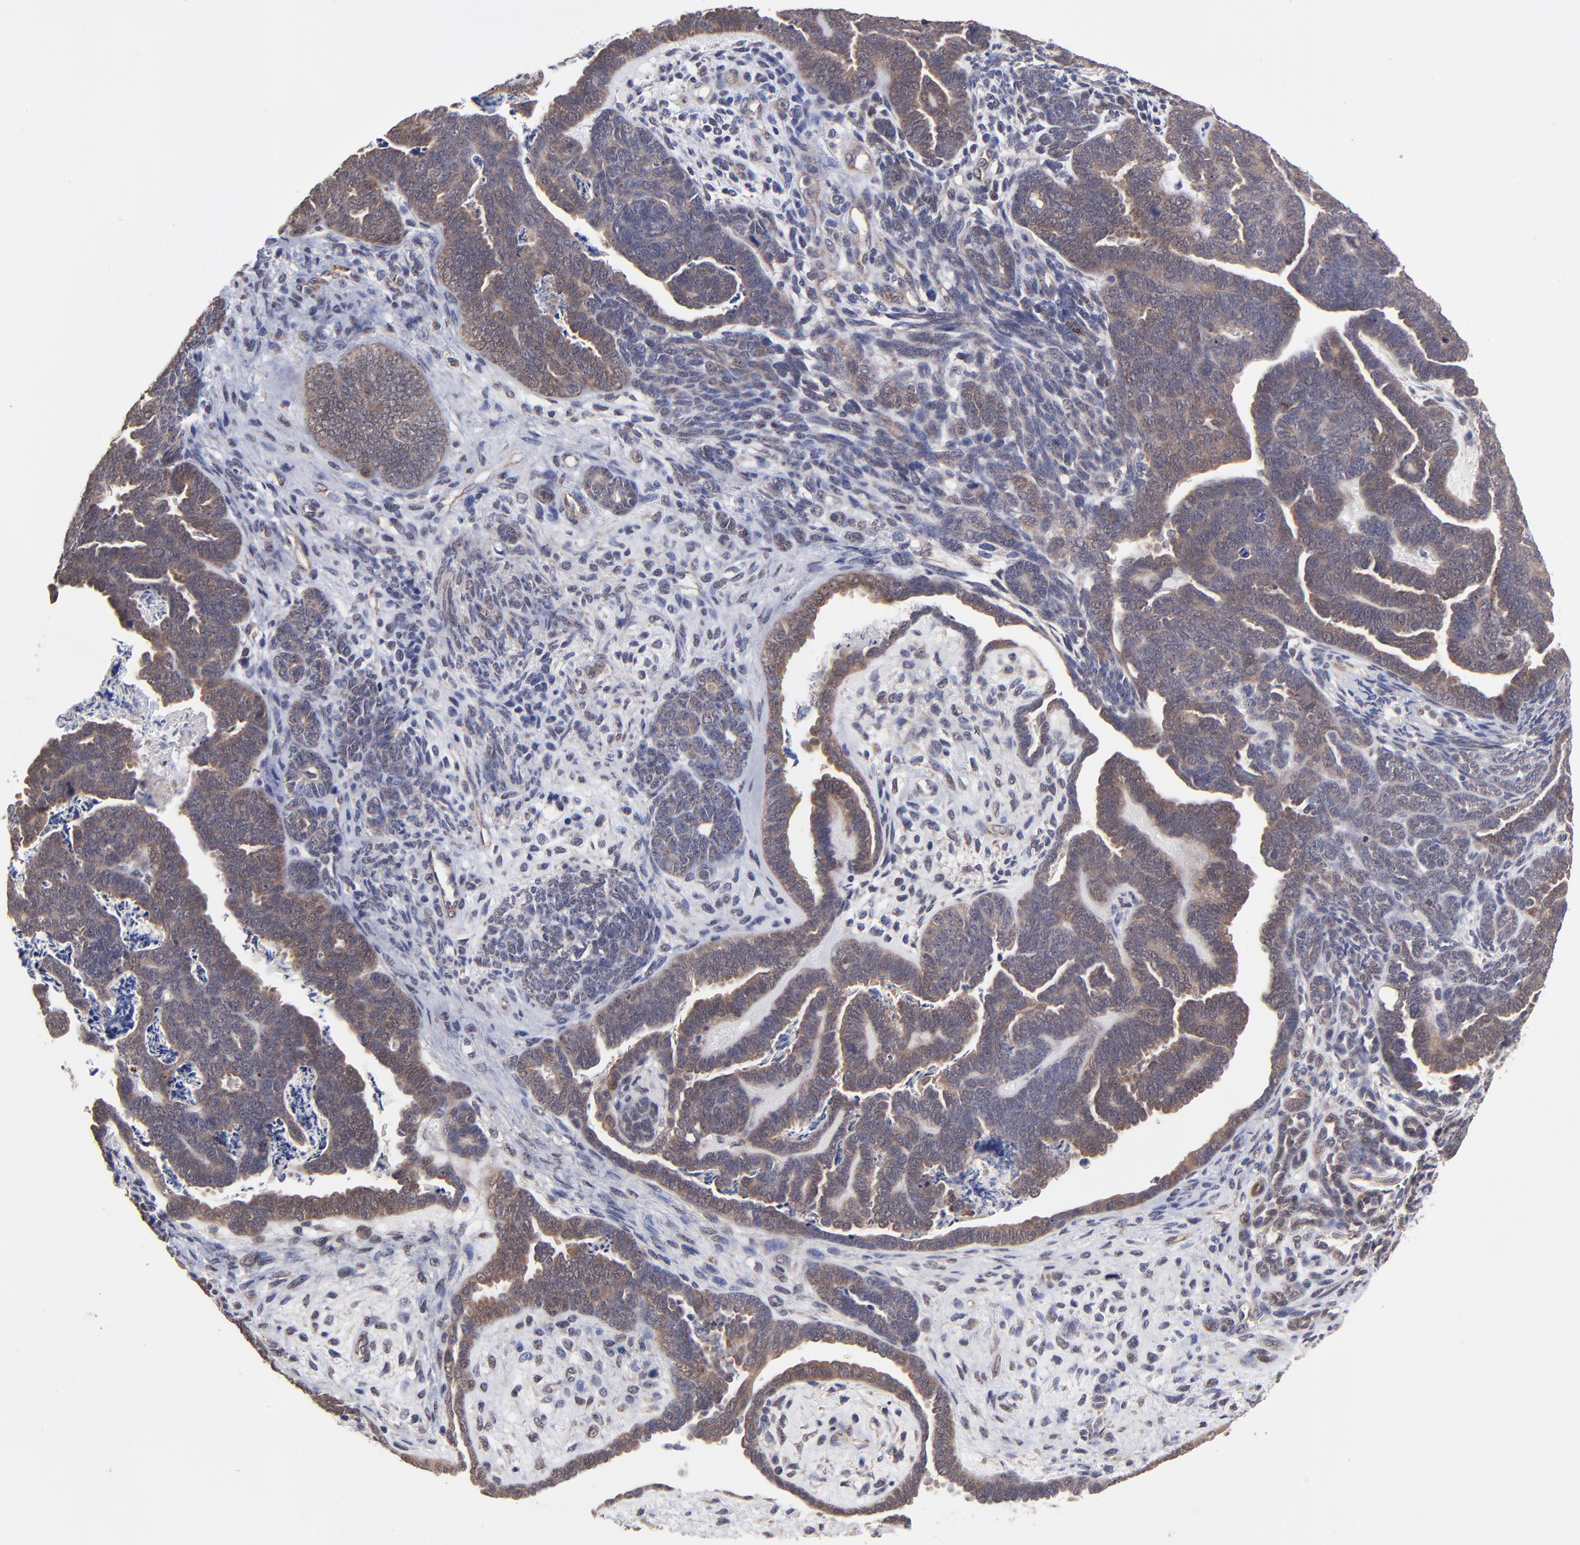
{"staining": {"intensity": "strong", "quantity": ">75%", "location": "cytoplasmic/membranous"}, "tissue": "endometrial cancer", "cell_type": "Tumor cells", "image_type": "cancer", "snomed": [{"axis": "morphology", "description": "Neoplasm, malignant, NOS"}, {"axis": "topography", "description": "Endometrium"}], "caption": "Strong cytoplasmic/membranous positivity is appreciated in about >75% of tumor cells in endometrial cancer (neoplasm (malignant)).", "gene": "UBE2H", "patient": {"sex": "female", "age": 74}}